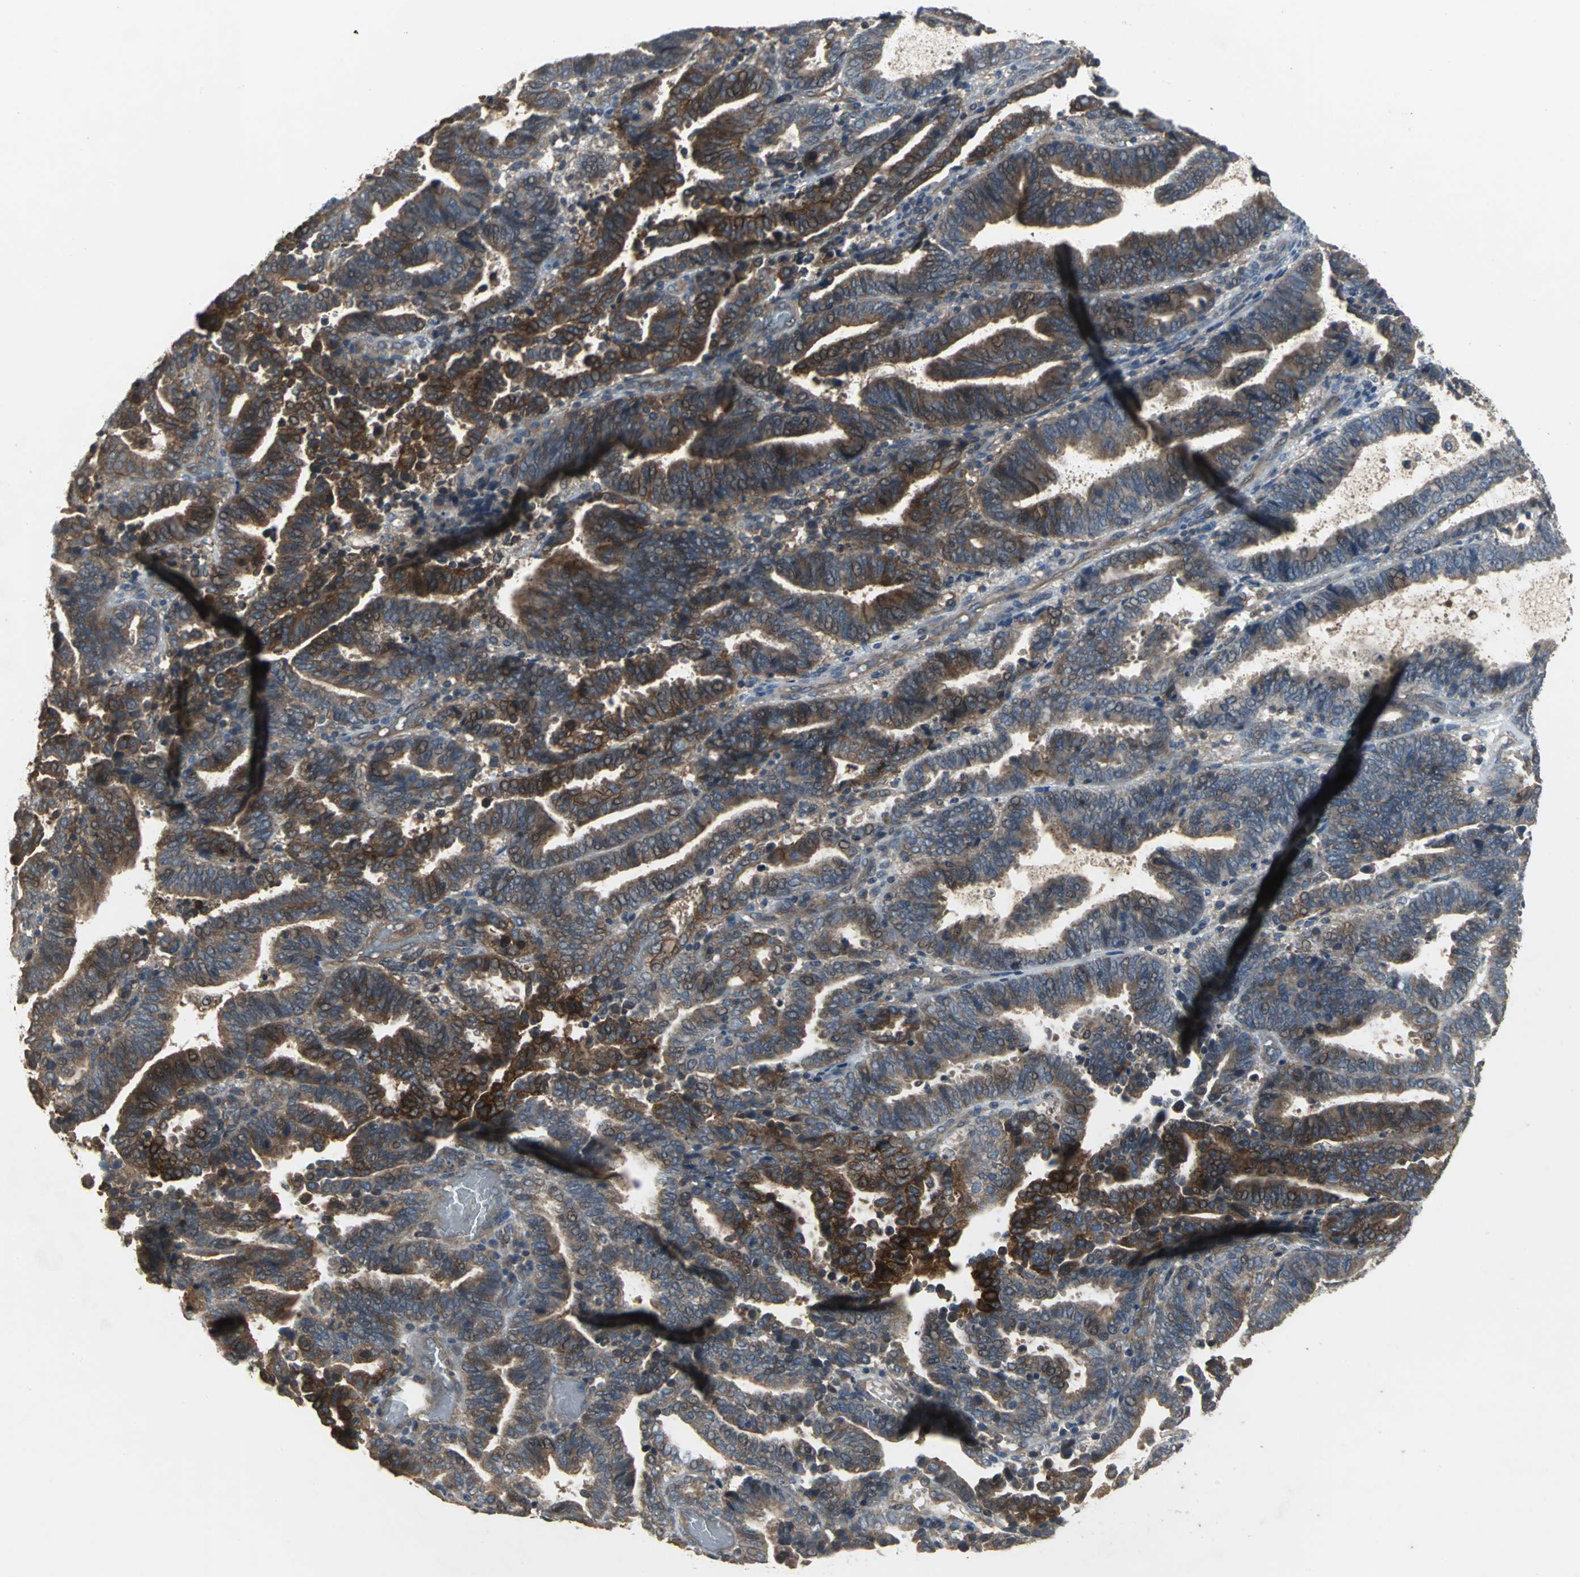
{"staining": {"intensity": "strong", "quantity": "25%-75%", "location": "cytoplasmic/membranous"}, "tissue": "endometrial cancer", "cell_type": "Tumor cells", "image_type": "cancer", "snomed": [{"axis": "morphology", "description": "Adenocarcinoma, NOS"}, {"axis": "topography", "description": "Uterus"}], "caption": "Strong cytoplasmic/membranous staining for a protein is seen in approximately 25%-75% of tumor cells of endometrial adenocarcinoma using immunohistochemistry.", "gene": "MET", "patient": {"sex": "female", "age": 83}}